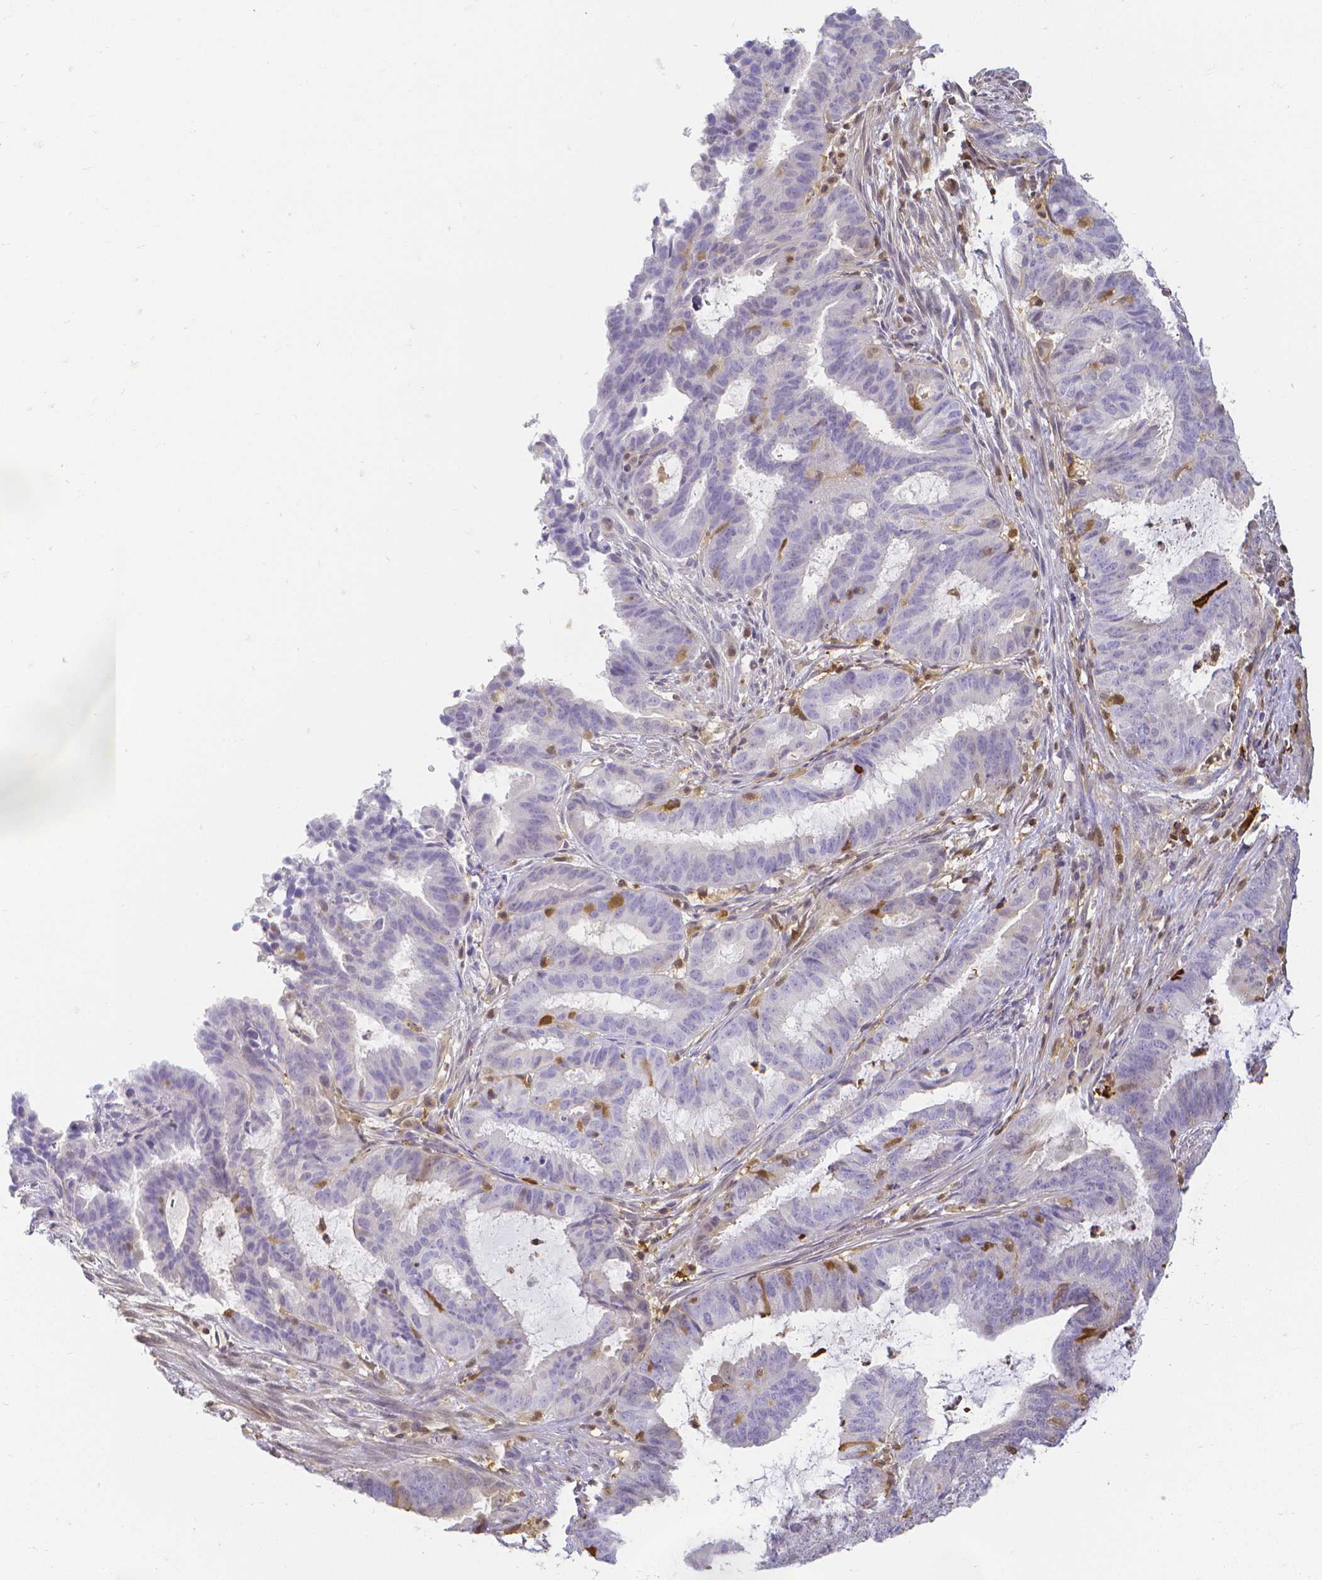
{"staining": {"intensity": "negative", "quantity": "none", "location": "none"}, "tissue": "endometrial cancer", "cell_type": "Tumor cells", "image_type": "cancer", "snomed": [{"axis": "morphology", "description": "Adenocarcinoma, NOS"}, {"axis": "topography", "description": "Endometrium"}], "caption": "Human endometrial cancer (adenocarcinoma) stained for a protein using immunohistochemistry (IHC) demonstrates no expression in tumor cells.", "gene": "COTL1", "patient": {"sex": "female", "age": 51}}